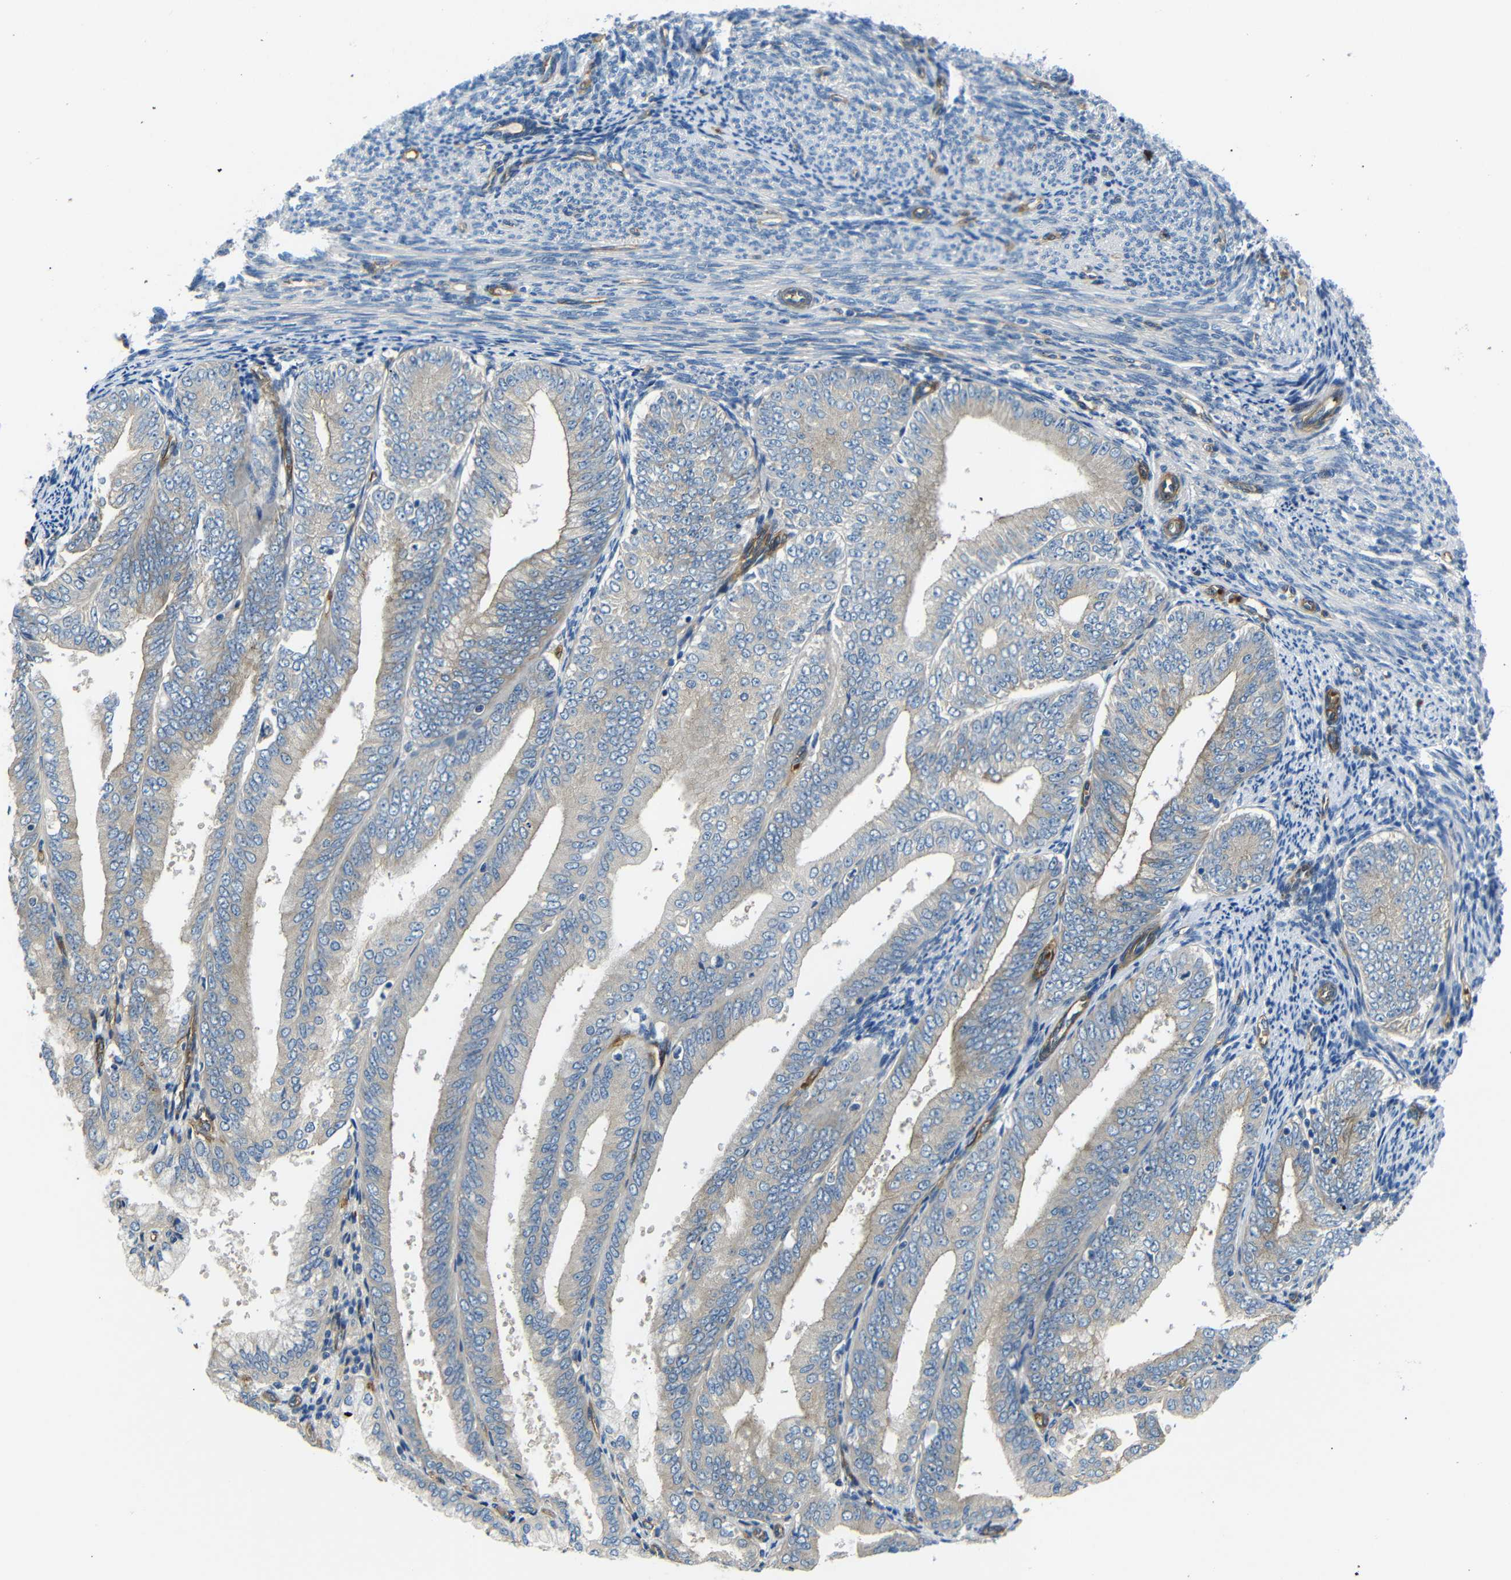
{"staining": {"intensity": "moderate", "quantity": "25%-75%", "location": "cytoplasmic/membranous"}, "tissue": "endometrial cancer", "cell_type": "Tumor cells", "image_type": "cancer", "snomed": [{"axis": "morphology", "description": "Adenocarcinoma, NOS"}, {"axis": "topography", "description": "Endometrium"}], "caption": "The image displays a brown stain indicating the presence of a protein in the cytoplasmic/membranous of tumor cells in adenocarcinoma (endometrial).", "gene": "MYO1B", "patient": {"sex": "female", "age": 63}}